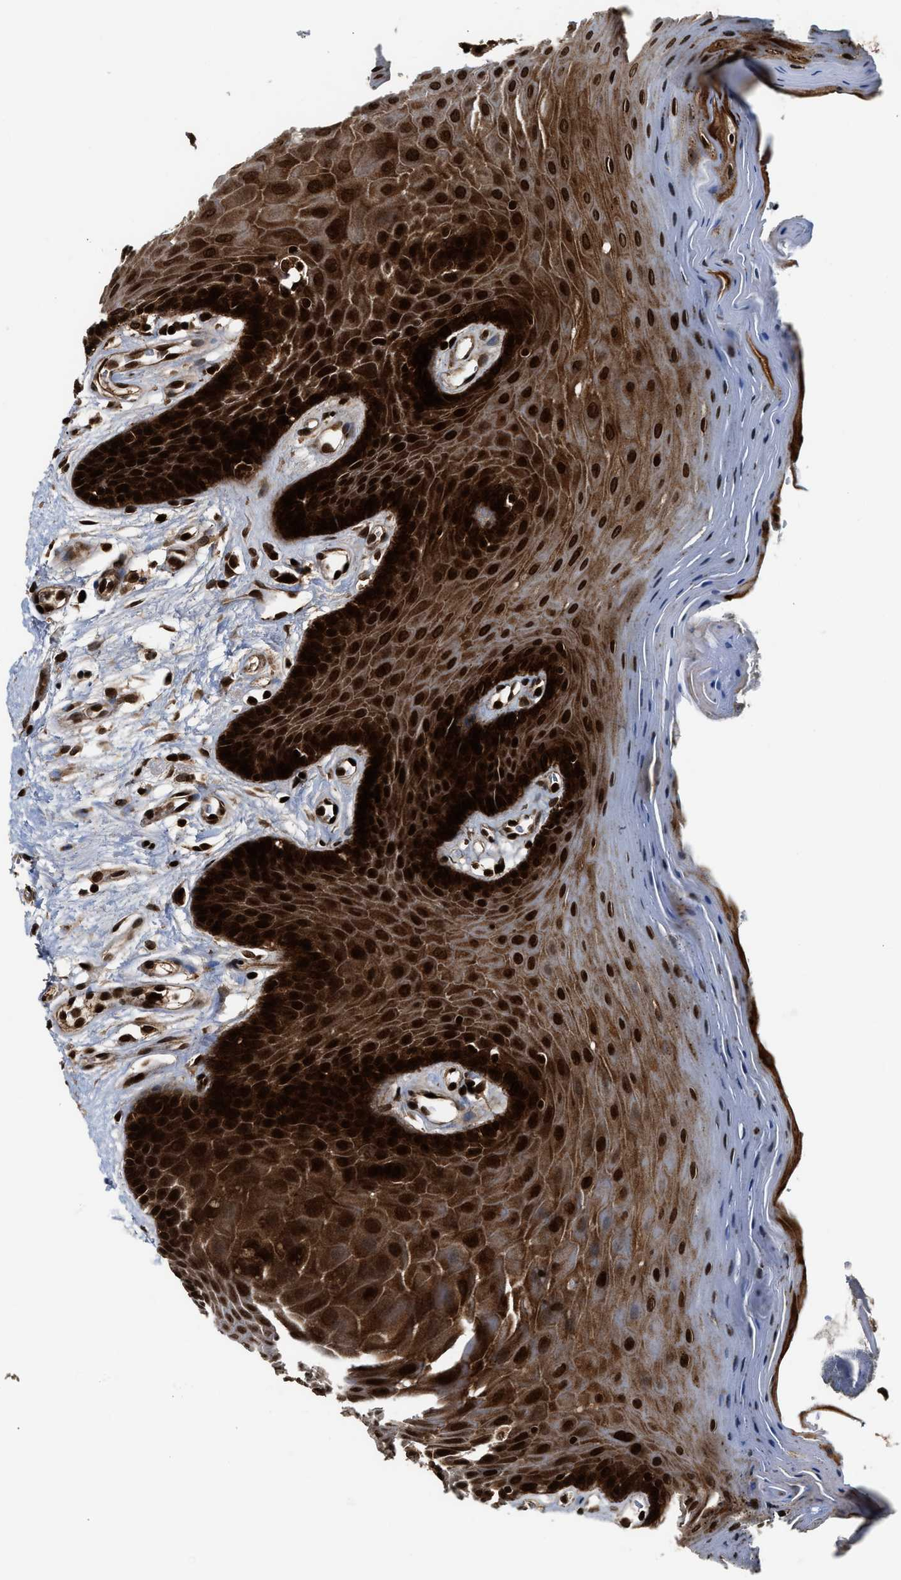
{"staining": {"intensity": "strong", "quantity": ">75%", "location": "cytoplasmic/membranous,nuclear"}, "tissue": "oral mucosa", "cell_type": "Squamous epithelial cells", "image_type": "normal", "snomed": [{"axis": "morphology", "description": "Normal tissue, NOS"}, {"axis": "morphology", "description": "Squamous cell carcinoma, NOS"}, {"axis": "topography", "description": "Skeletal muscle"}, {"axis": "topography", "description": "Adipose tissue"}, {"axis": "topography", "description": "Vascular tissue"}, {"axis": "topography", "description": "Oral tissue"}, {"axis": "topography", "description": "Peripheral nerve tissue"}, {"axis": "topography", "description": "Head-Neck"}], "caption": "Oral mucosa stained for a protein reveals strong cytoplasmic/membranous,nuclear positivity in squamous epithelial cells. Nuclei are stained in blue.", "gene": "MDM2", "patient": {"sex": "male", "age": 71}}